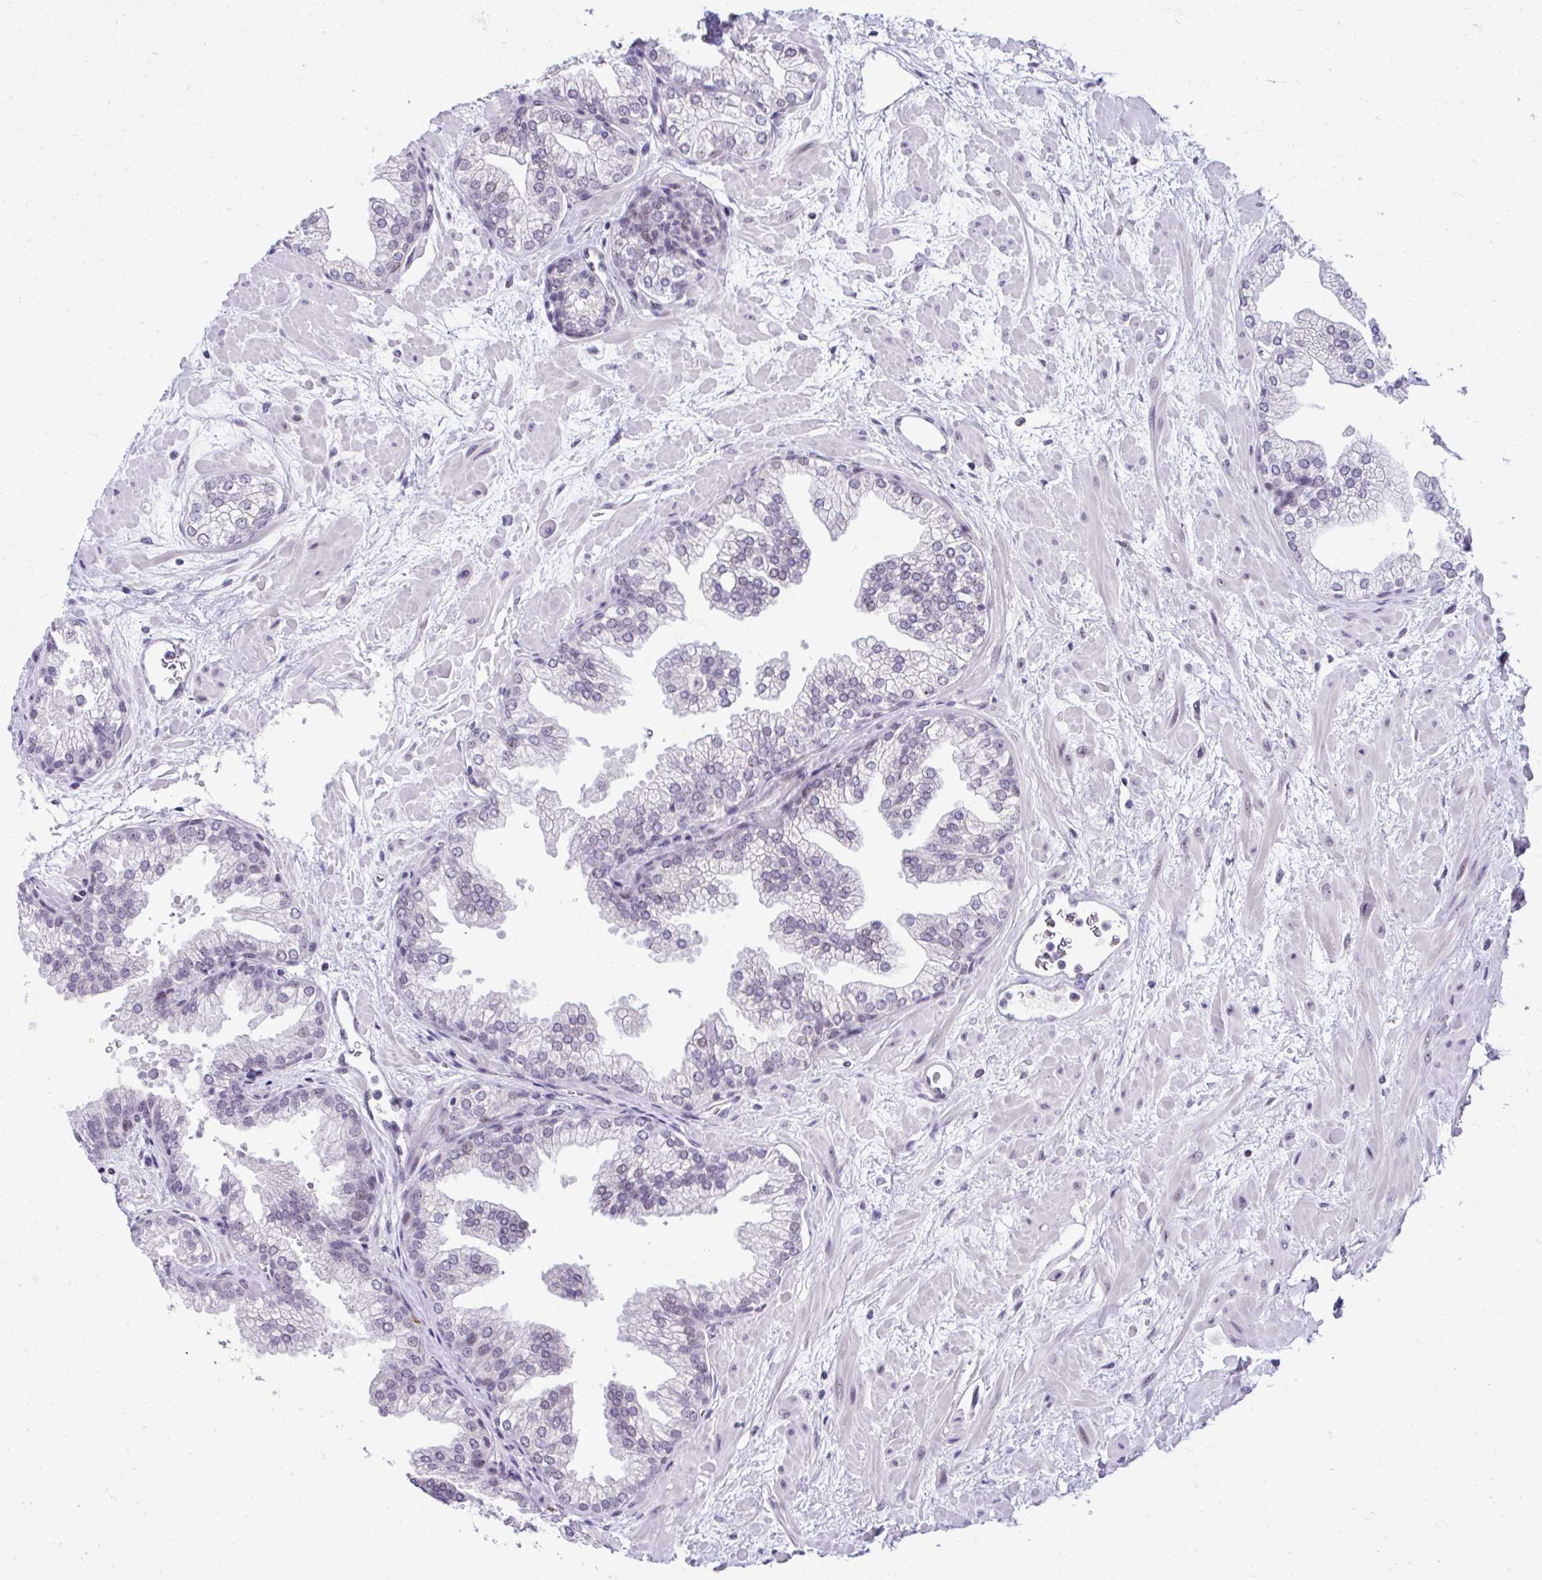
{"staining": {"intensity": "weak", "quantity": "<25%", "location": "nuclear"}, "tissue": "prostate", "cell_type": "Glandular cells", "image_type": "normal", "snomed": [{"axis": "morphology", "description": "Normal tissue, NOS"}, {"axis": "topography", "description": "Prostate"}], "caption": "Immunohistochemistry photomicrograph of normal prostate: prostate stained with DAB (3,3'-diaminobenzidine) demonstrates no significant protein staining in glandular cells. Brightfield microscopy of immunohistochemistry stained with DAB (brown) and hematoxylin (blue), captured at high magnification.", "gene": "CEP72", "patient": {"sex": "male", "age": 37}}